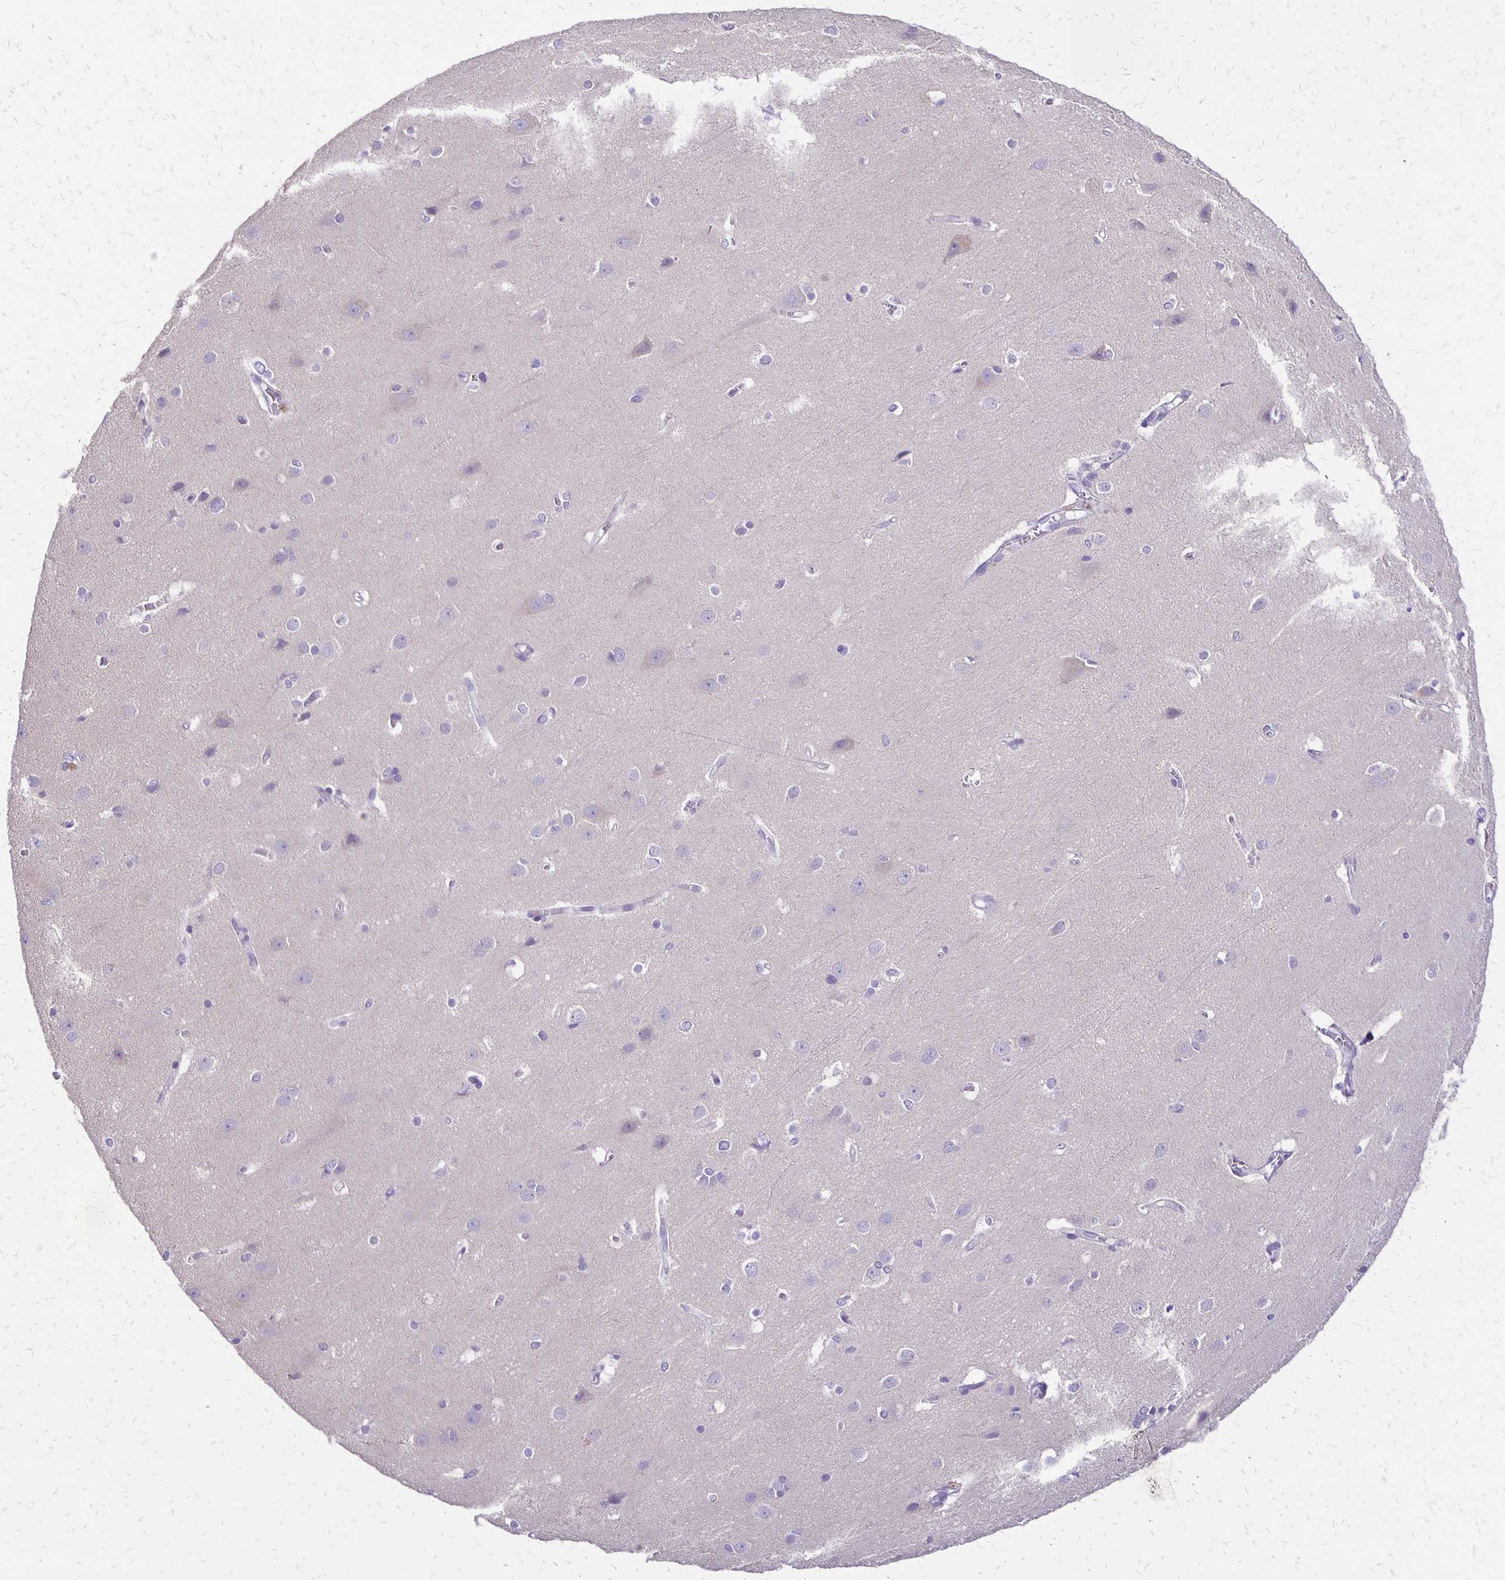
{"staining": {"intensity": "negative", "quantity": "none", "location": "none"}, "tissue": "cerebral cortex", "cell_type": "Endothelial cells", "image_type": "normal", "snomed": [{"axis": "morphology", "description": "Normal tissue, NOS"}, {"axis": "topography", "description": "Cerebral cortex"}], "caption": "IHC micrograph of unremarkable cerebral cortex: cerebral cortex stained with DAB reveals no significant protein expression in endothelial cells.", "gene": "ANKRD45", "patient": {"sex": "male", "age": 37}}